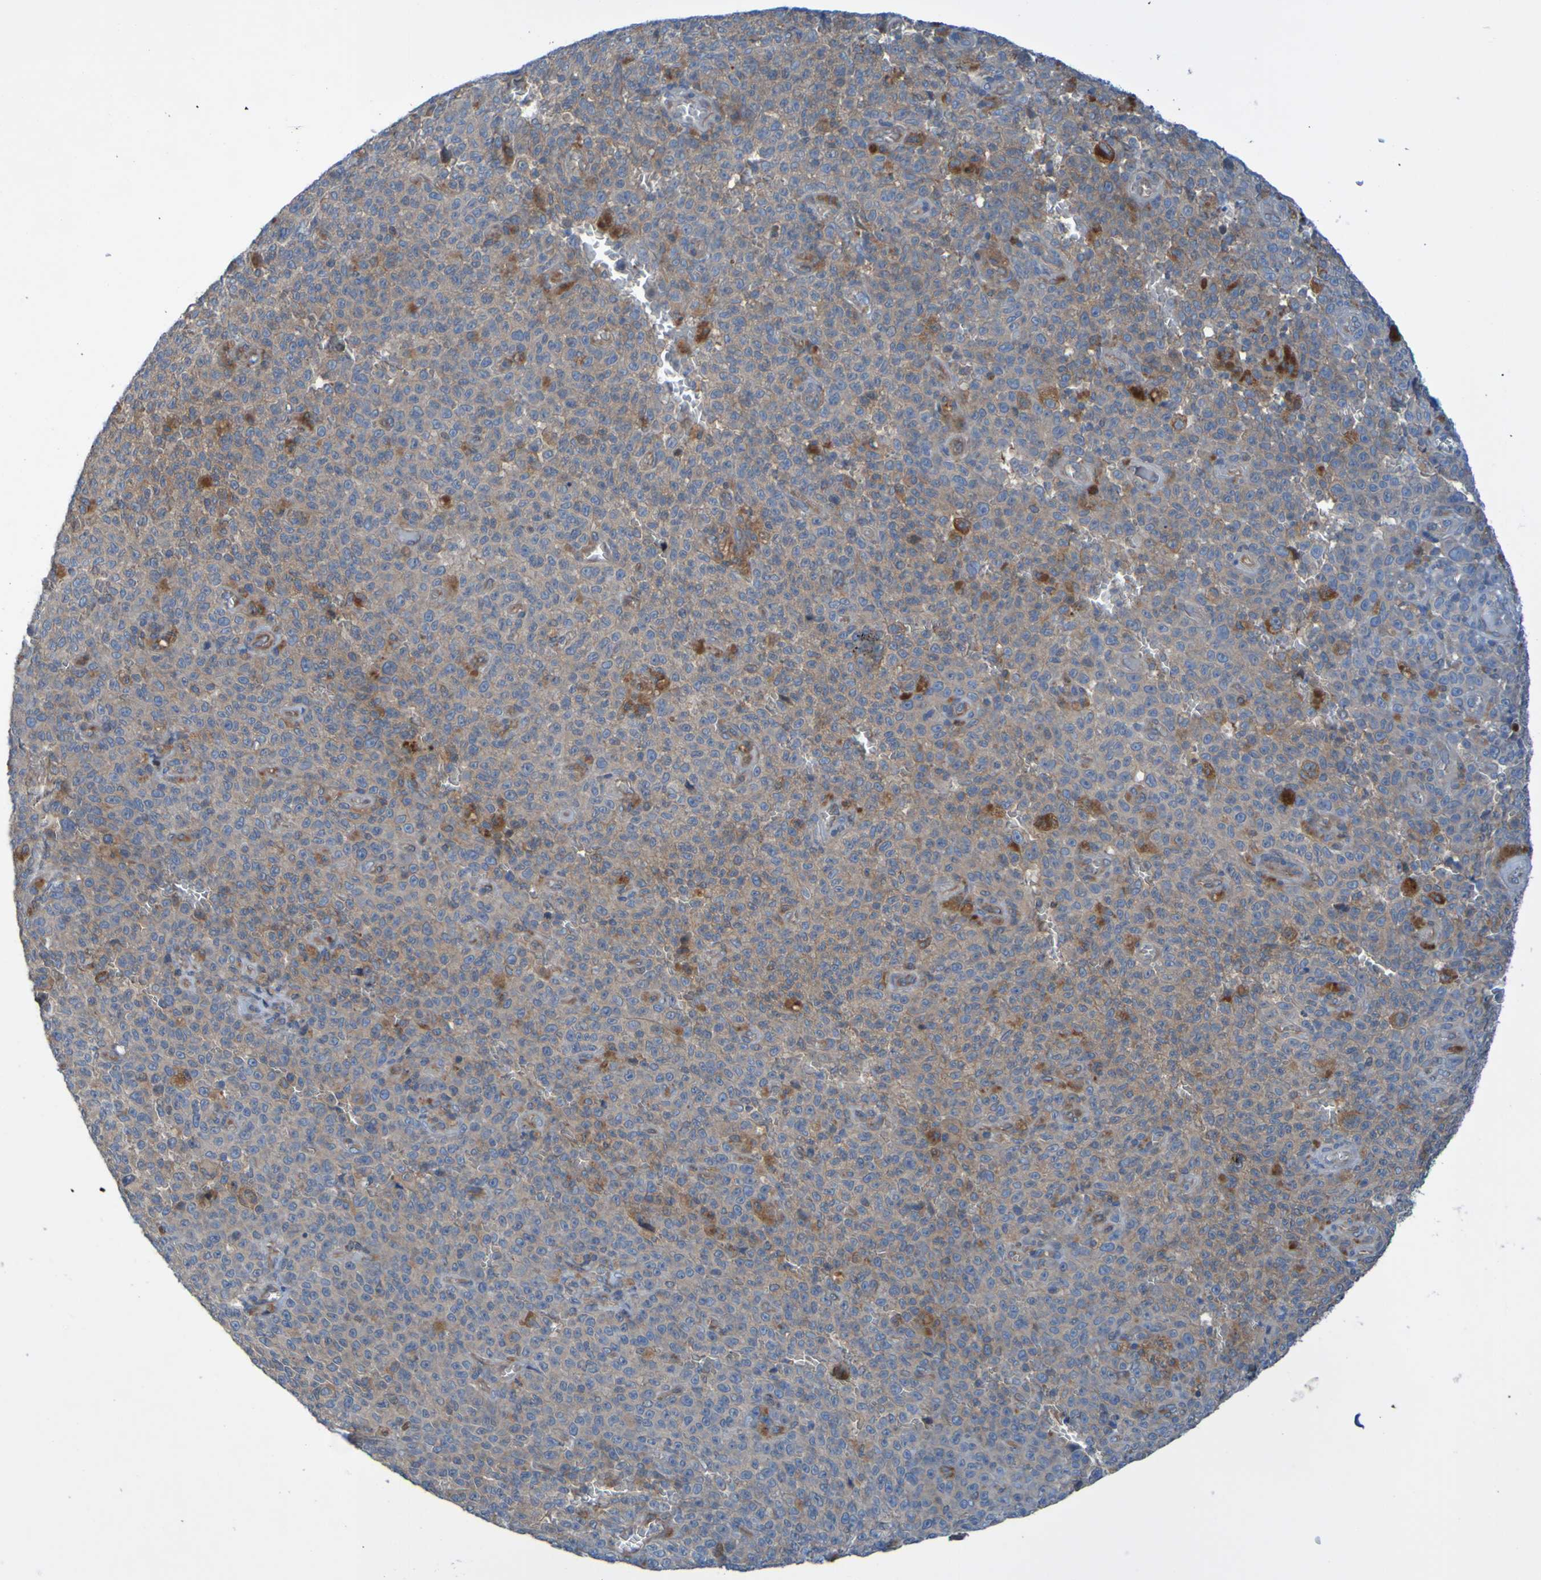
{"staining": {"intensity": "moderate", "quantity": ">75%", "location": "cytoplasmic/membranous"}, "tissue": "melanoma", "cell_type": "Tumor cells", "image_type": "cancer", "snomed": [{"axis": "morphology", "description": "Malignant melanoma, NOS"}, {"axis": "topography", "description": "Skin"}], "caption": "This is an image of immunohistochemistry staining of melanoma, which shows moderate staining in the cytoplasmic/membranous of tumor cells.", "gene": "NPRL3", "patient": {"sex": "female", "age": 82}}